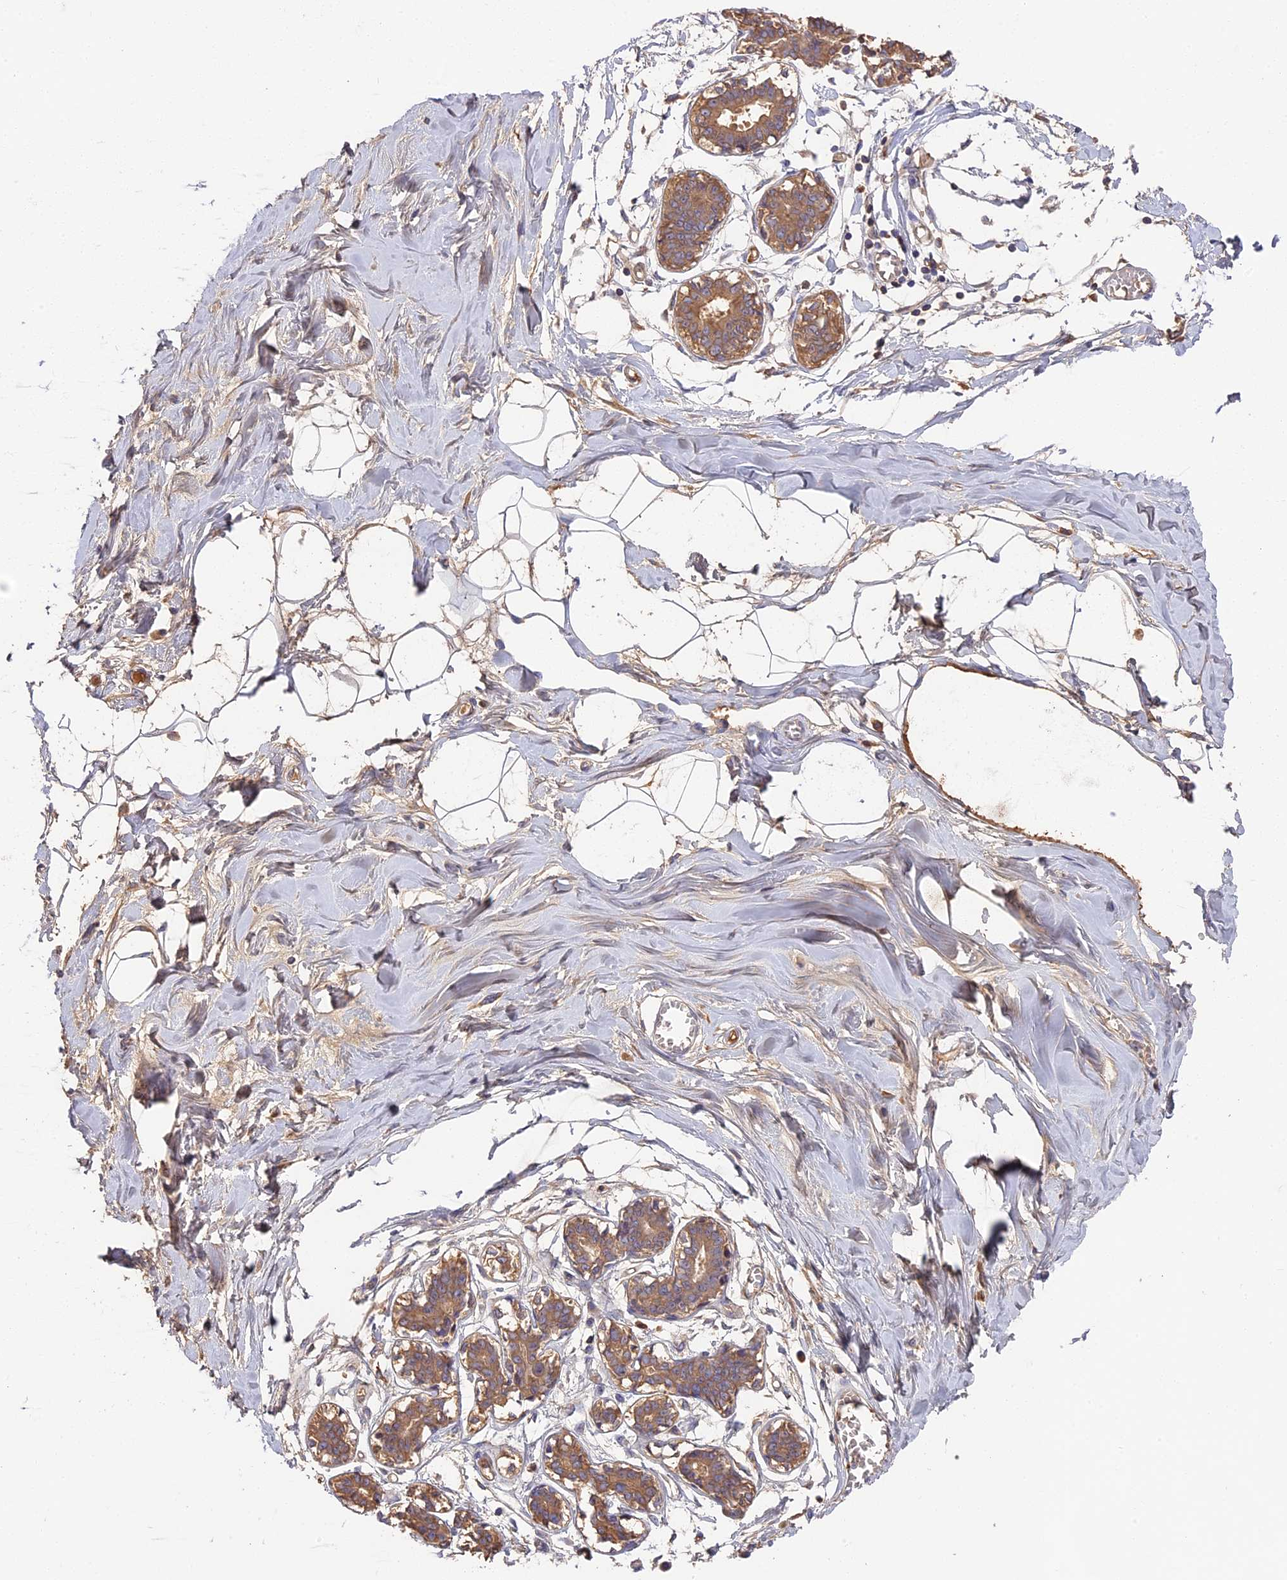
{"staining": {"intensity": "weak", "quantity": ">75%", "location": "cytoplasmic/membranous"}, "tissue": "breast", "cell_type": "Adipocytes", "image_type": "normal", "snomed": [{"axis": "morphology", "description": "Normal tissue, NOS"}, {"axis": "topography", "description": "Breast"}], "caption": "This is an image of IHC staining of unremarkable breast, which shows weak positivity in the cytoplasmic/membranous of adipocytes.", "gene": "ADGRD1", "patient": {"sex": "female", "age": 27}}